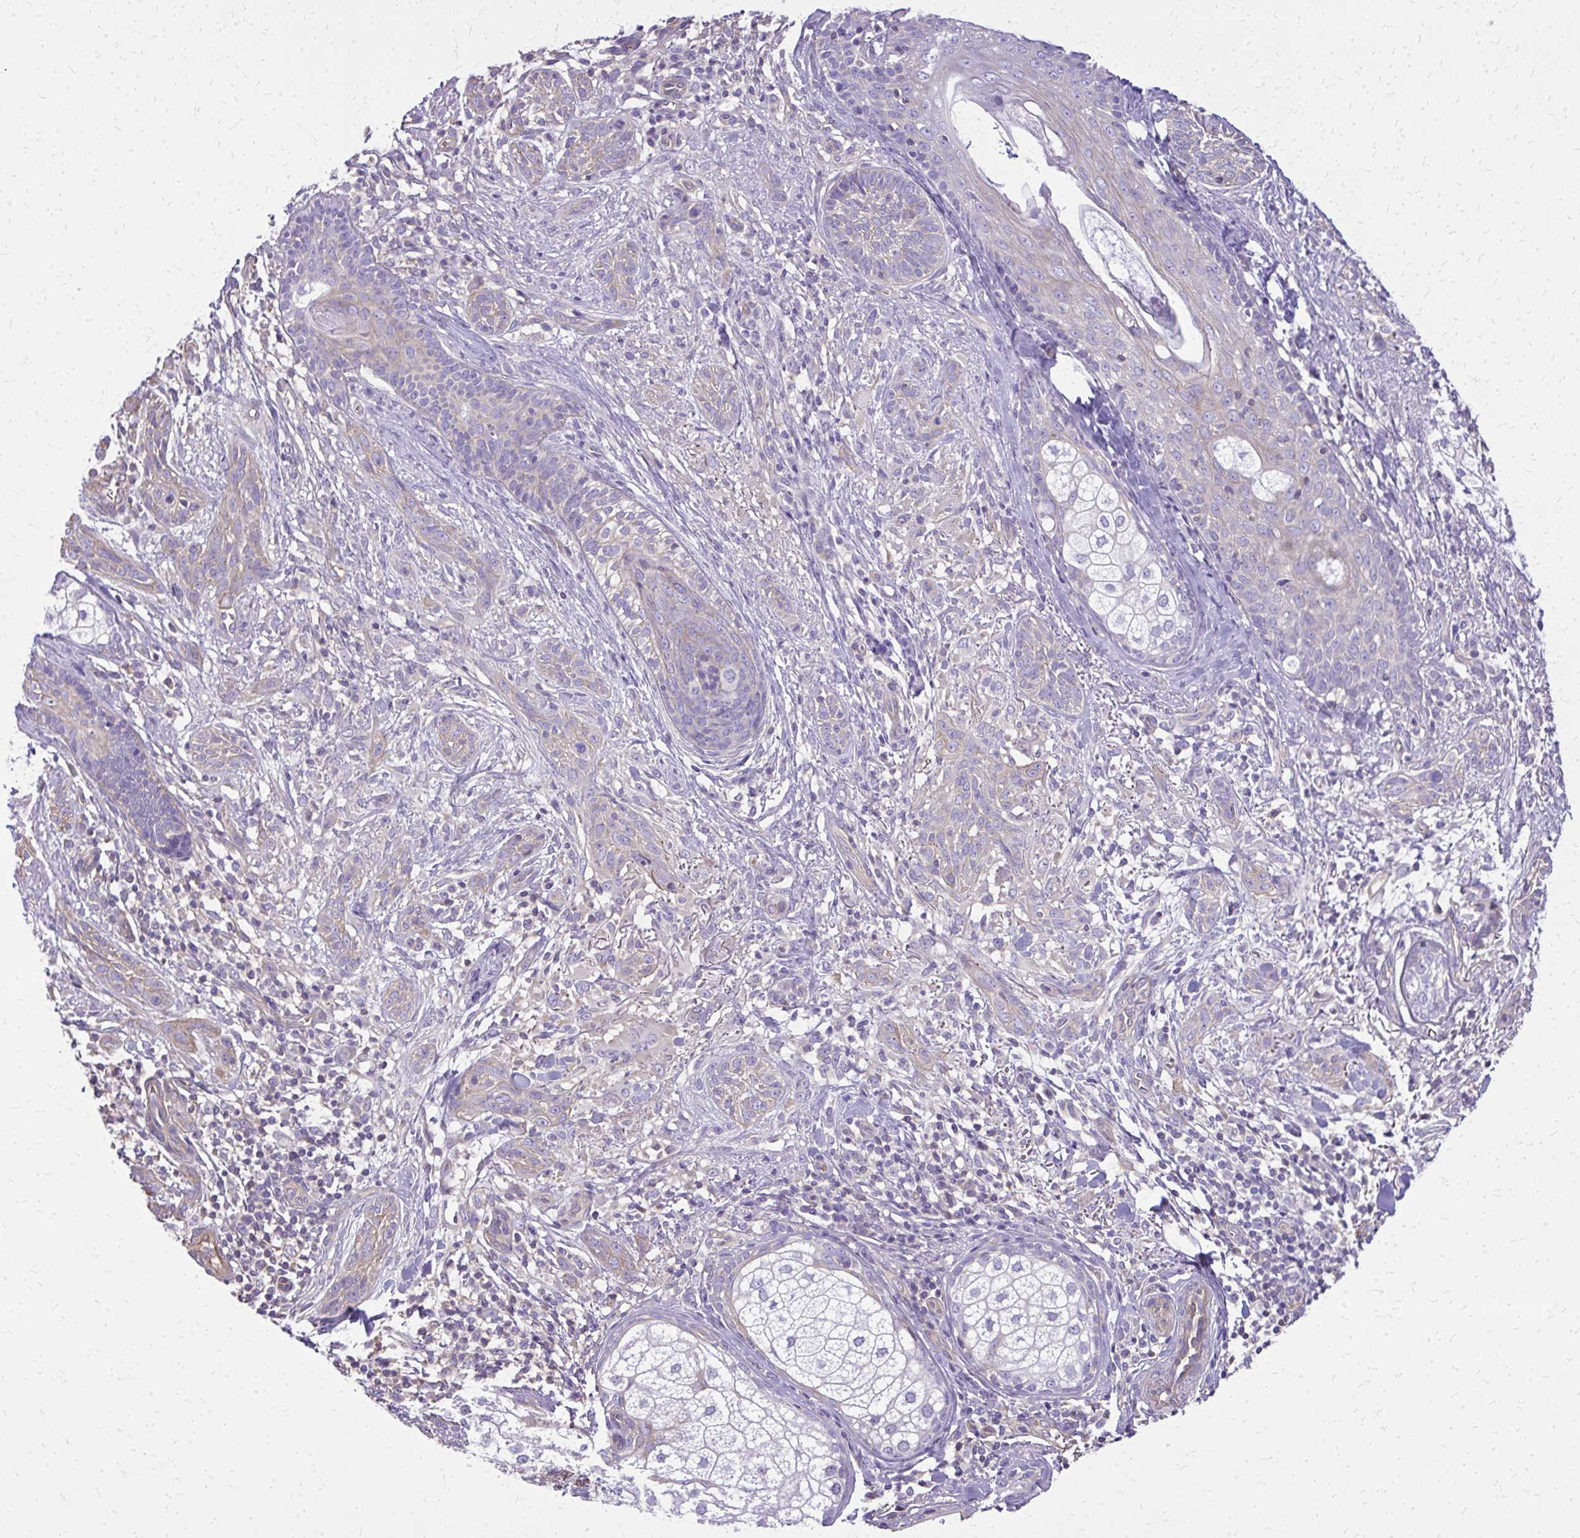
{"staining": {"intensity": "weak", "quantity": "<25%", "location": "cytoplasmic/membranous"}, "tissue": "skin cancer", "cell_type": "Tumor cells", "image_type": "cancer", "snomed": [{"axis": "morphology", "description": "Basal cell carcinoma"}, {"axis": "topography", "description": "Skin"}], "caption": "Immunohistochemistry of skin basal cell carcinoma reveals no staining in tumor cells. (Stains: DAB IHC with hematoxylin counter stain, Microscopy: brightfield microscopy at high magnification).", "gene": "RUNDC3B", "patient": {"sex": "male", "age": 75}}